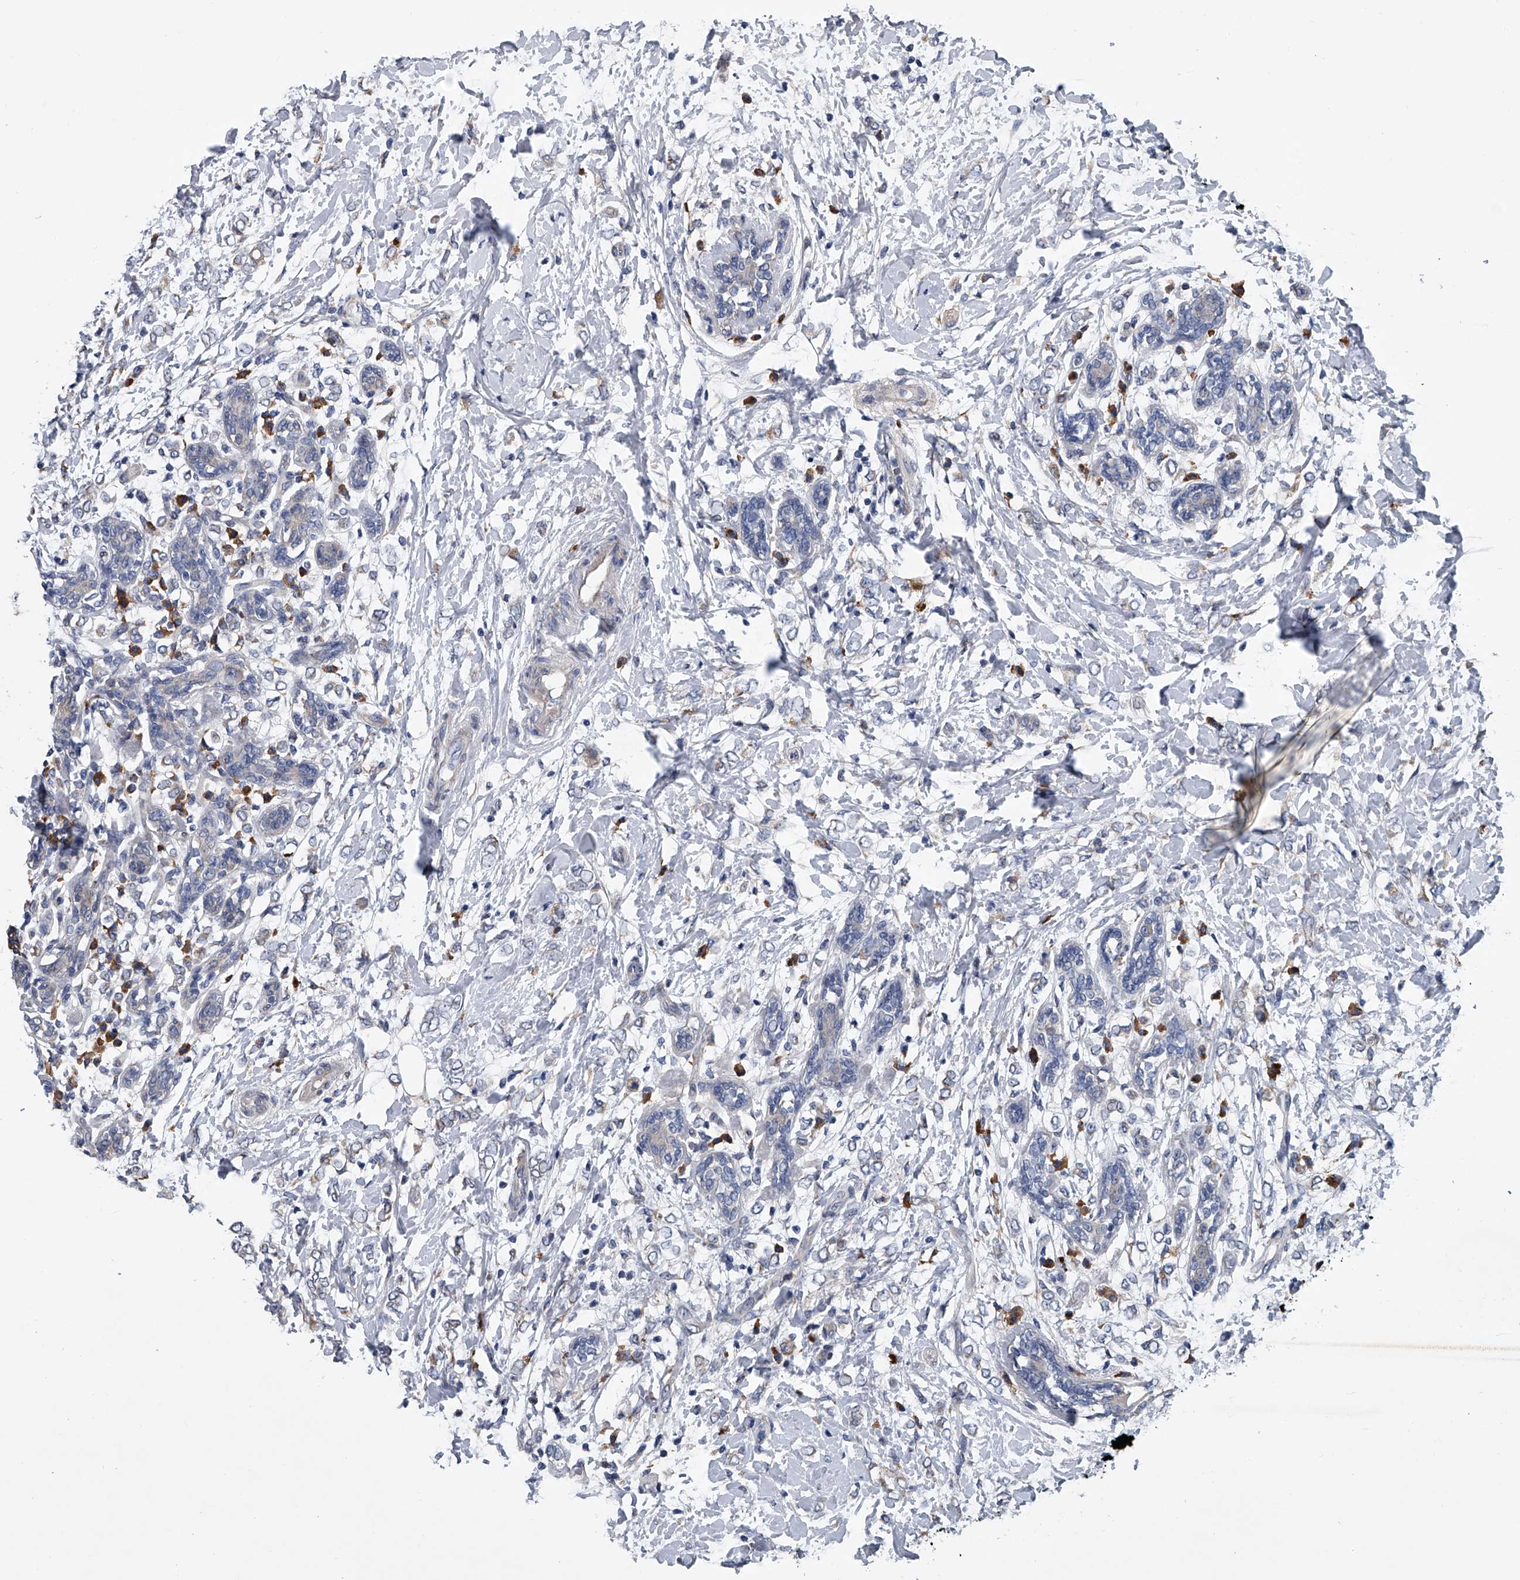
{"staining": {"intensity": "negative", "quantity": "none", "location": "none"}, "tissue": "breast cancer", "cell_type": "Tumor cells", "image_type": "cancer", "snomed": [{"axis": "morphology", "description": "Normal tissue, NOS"}, {"axis": "morphology", "description": "Lobular carcinoma"}, {"axis": "topography", "description": "Breast"}], "caption": "Tumor cells show no significant staining in breast lobular carcinoma. (Stains: DAB IHC with hematoxylin counter stain, Microscopy: brightfield microscopy at high magnification).", "gene": "ABCG1", "patient": {"sex": "female", "age": 47}}